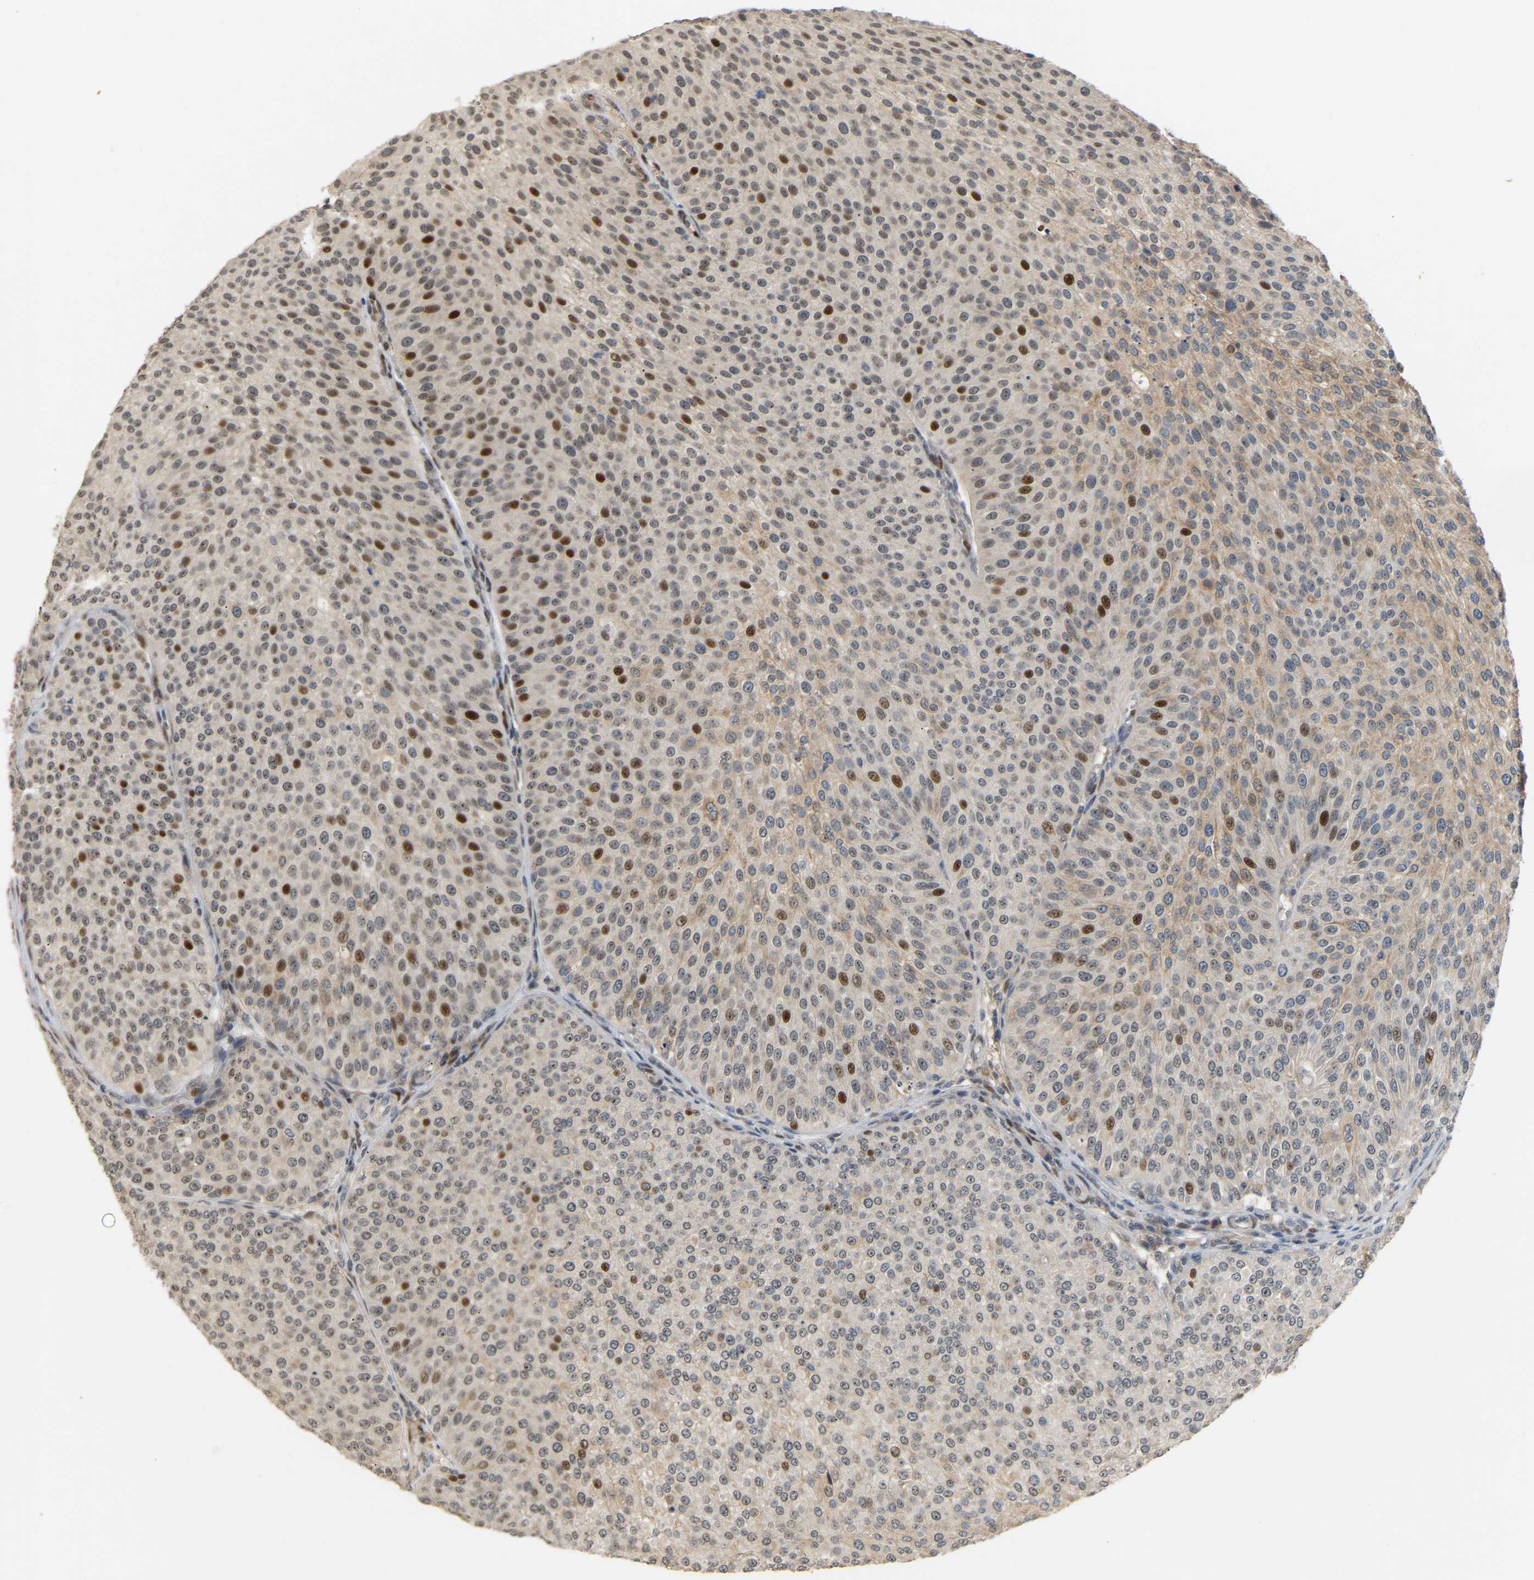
{"staining": {"intensity": "moderate", "quantity": "25%-75%", "location": "nuclear"}, "tissue": "urothelial cancer", "cell_type": "Tumor cells", "image_type": "cancer", "snomed": [{"axis": "morphology", "description": "Urothelial carcinoma, Low grade"}, {"axis": "topography", "description": "Smooth muscle"}, {"axis": "topography", "description": "Urinary bladder"}], "caption": "Urothelial cancer tissue exhibits moderate nuclear expression in about 25%-75% of tumor cells, visualized by immunohistochemistry. (IHC, brightfield microscopy, high magnification).", "gene": "PTPN4", "patient": {"sex": "male", "age": 60}}